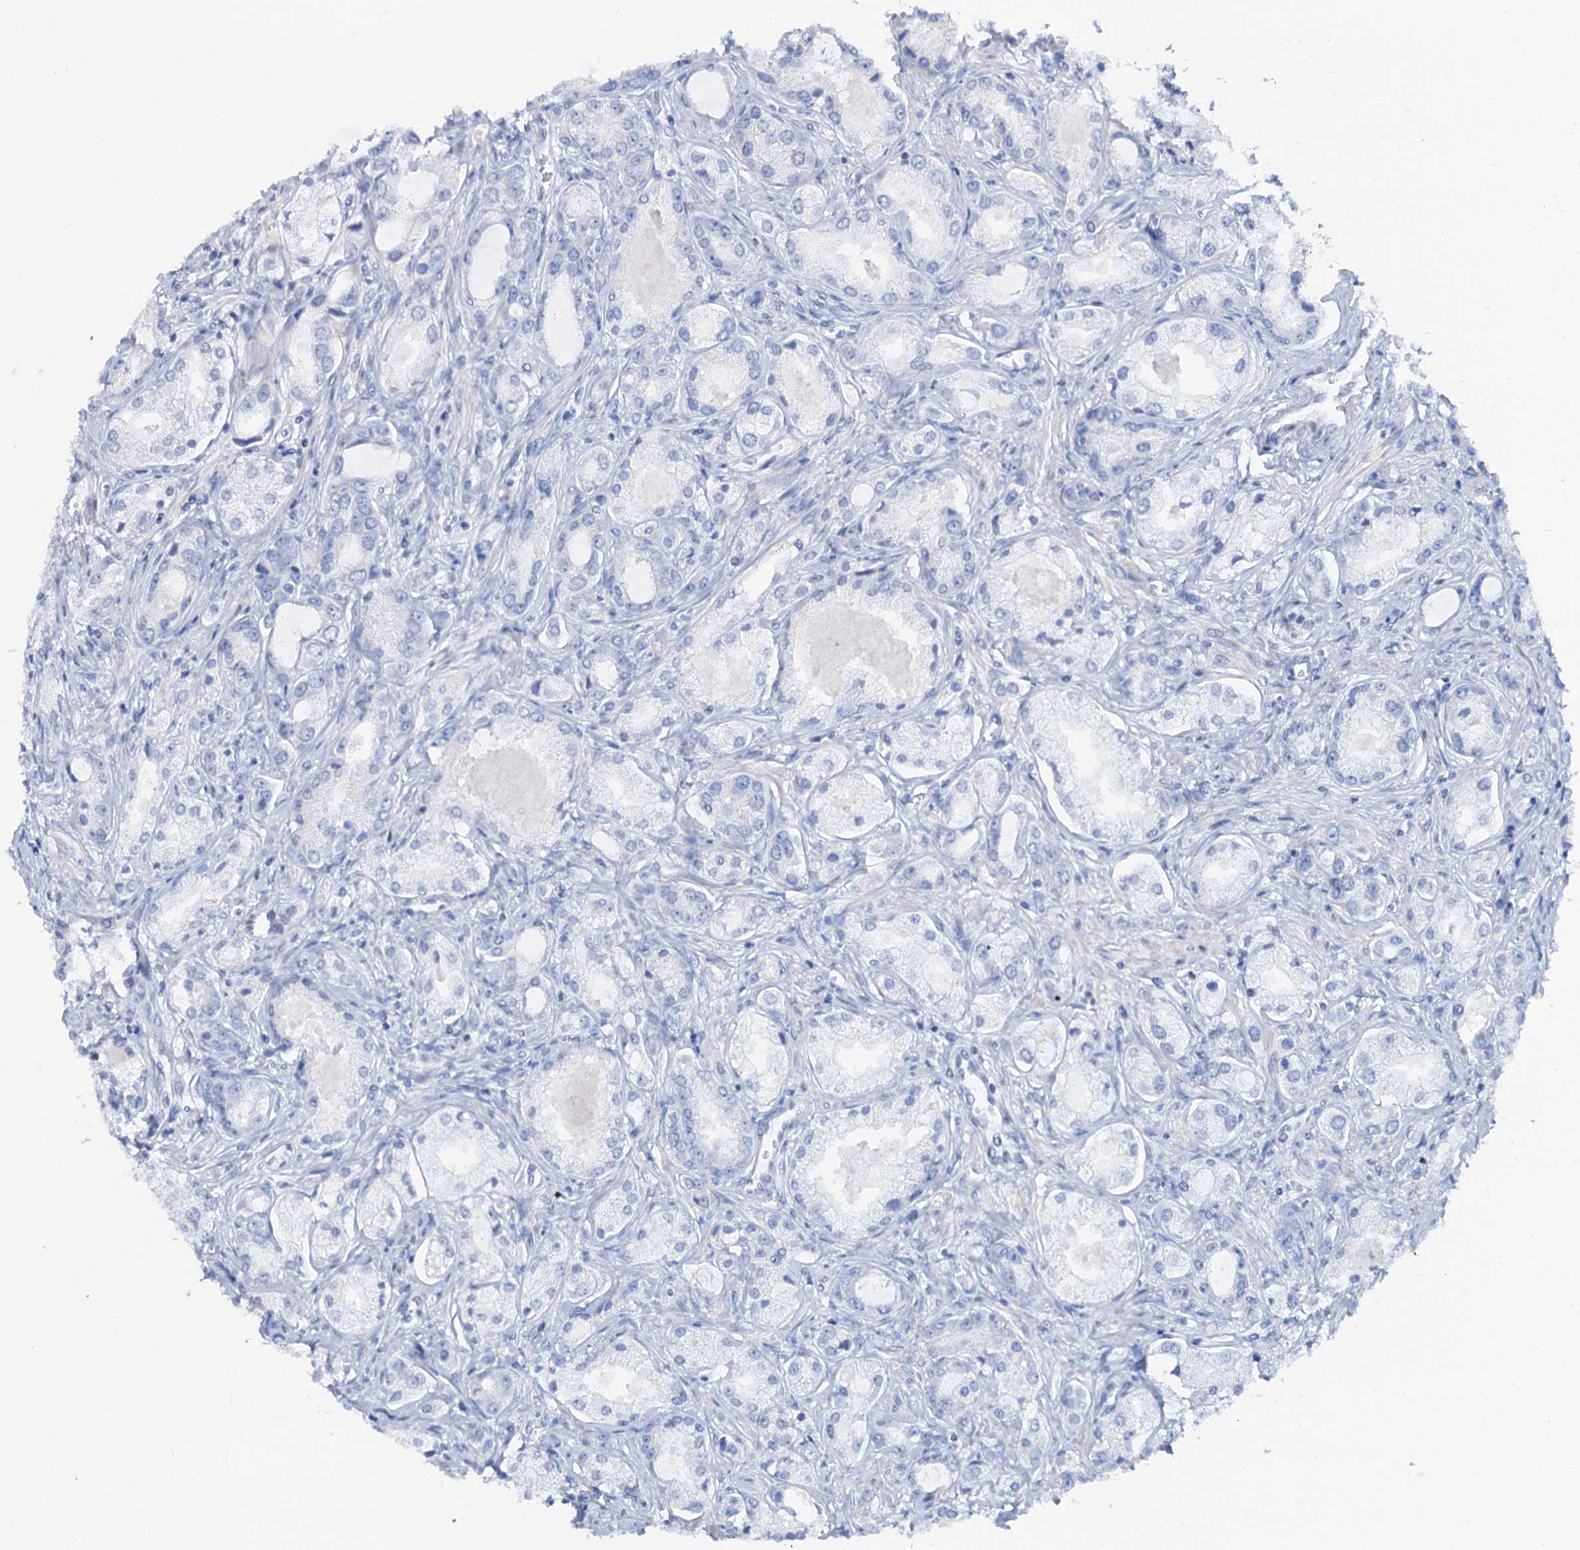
{"staining": {"intensity": "negative", "quantity": "none", "location": "none"}, "tissue": "prostate cancer", "cell_type": "Tumor cells", "image_type": "cancer", "snomed": [{"axis": "morphology", "description": "Adenocarcinoma, Low grade"}, {"axis": "topography", "description": "Prostate"}], "caption": "Human prostate cancer stained for a protein using immunohistochemistry (IHC) reveals no expression in tumor cells.", "gene": "RBP3", "patient": {"sex": "male", "age": 68}}